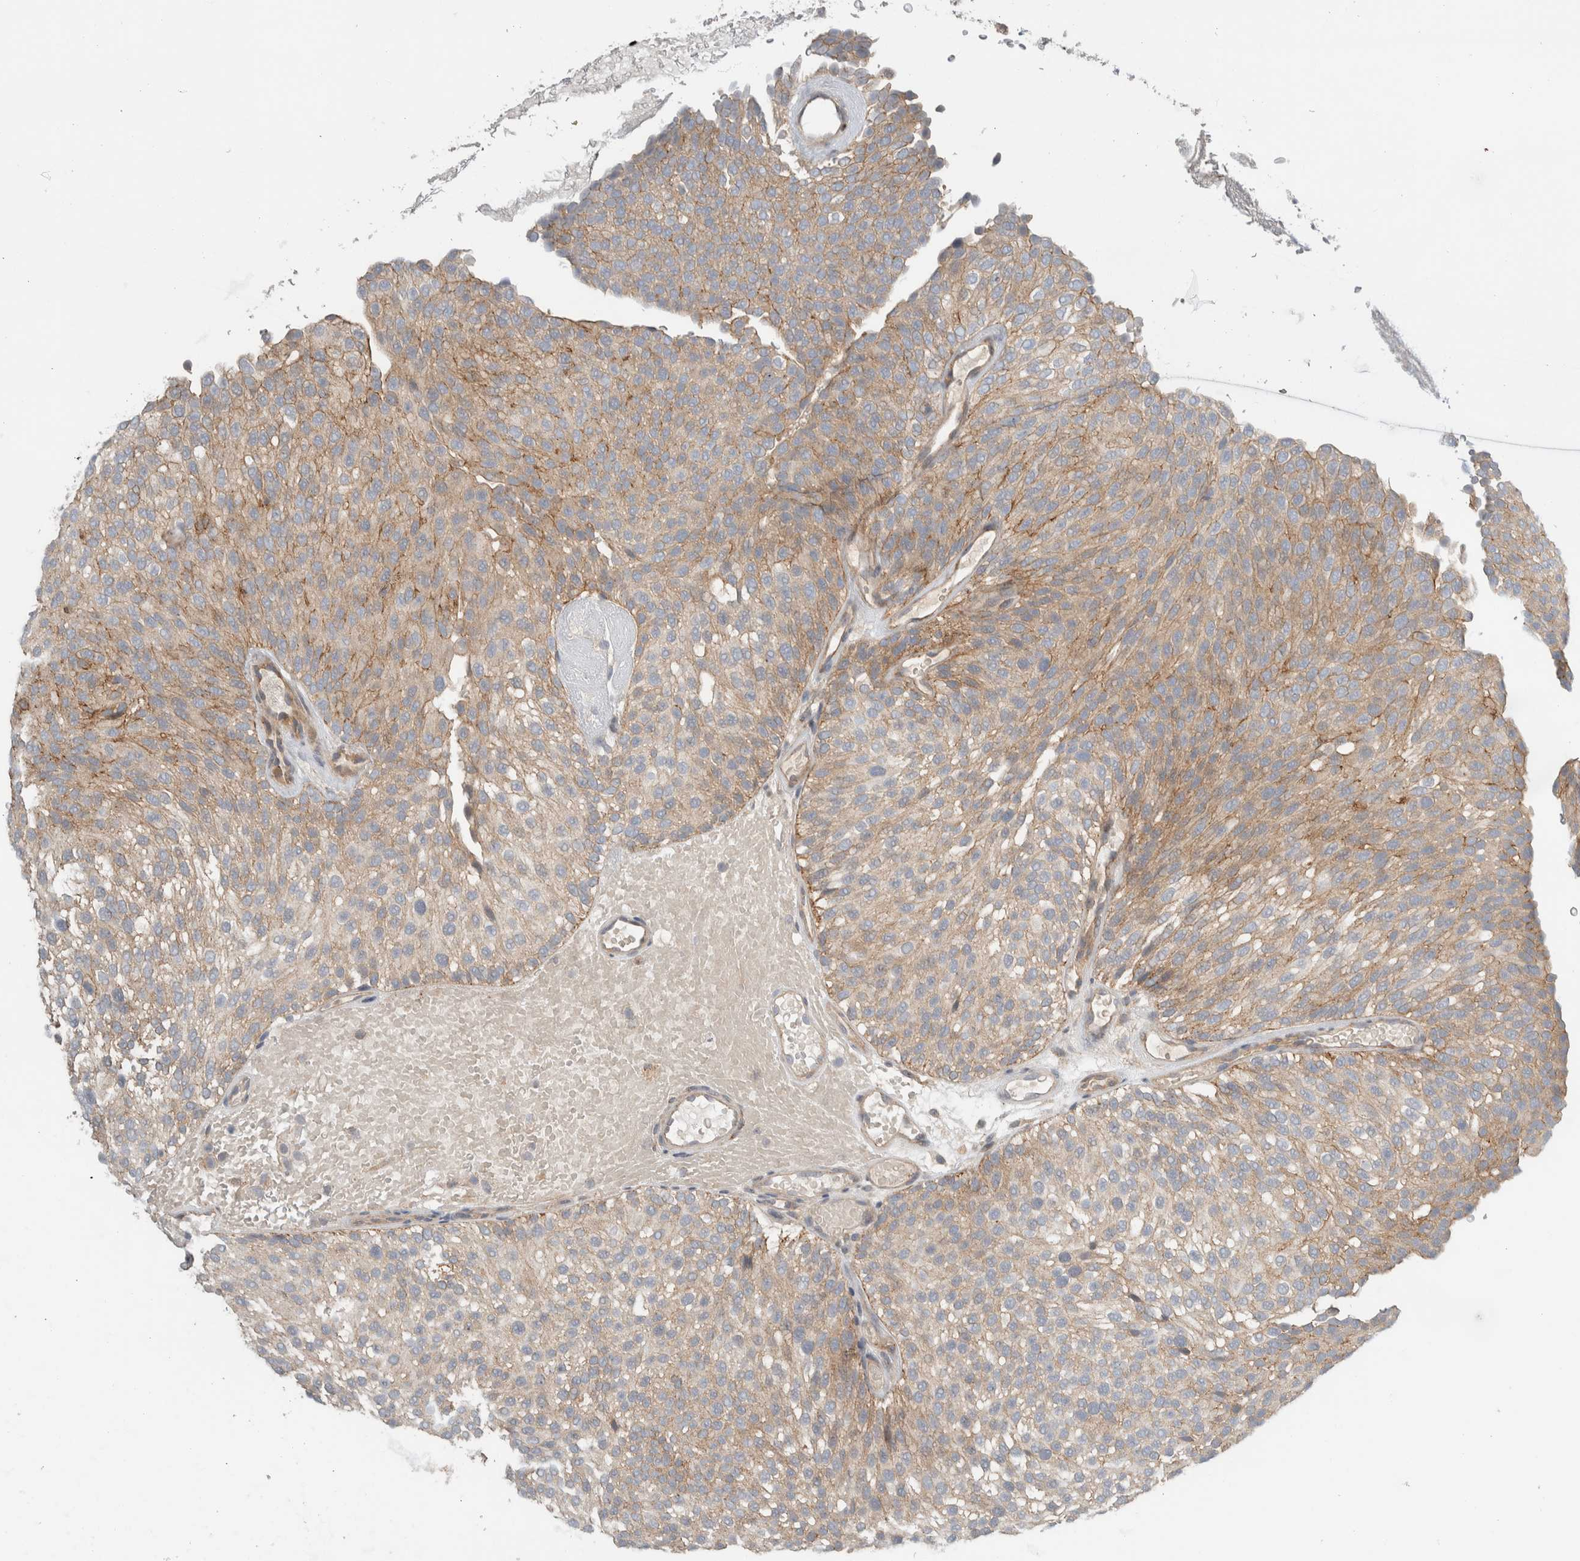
{"staining": {"intensity": "weak", "quantity": ">75%", "location": "cytoplasmic/membranous"}, "tissue": "urothelial cancer", "cell_type": "Tumor cells", "image_type": "cancer", "snomed": [{"axis": "morphology", "description": "Urothelial carcinoma, Low grade"}, {"axis": "topography", "description": "Urinary bladder"}], "caption": "Immunohistochemical staining of low-grade urothelial carcinoma reveals low levels of weak cytoplasmic/membranous staining in about >75% of tumor cells.", "gene": "MPRIP", "patient": {"sex": "male", "age": 78}}